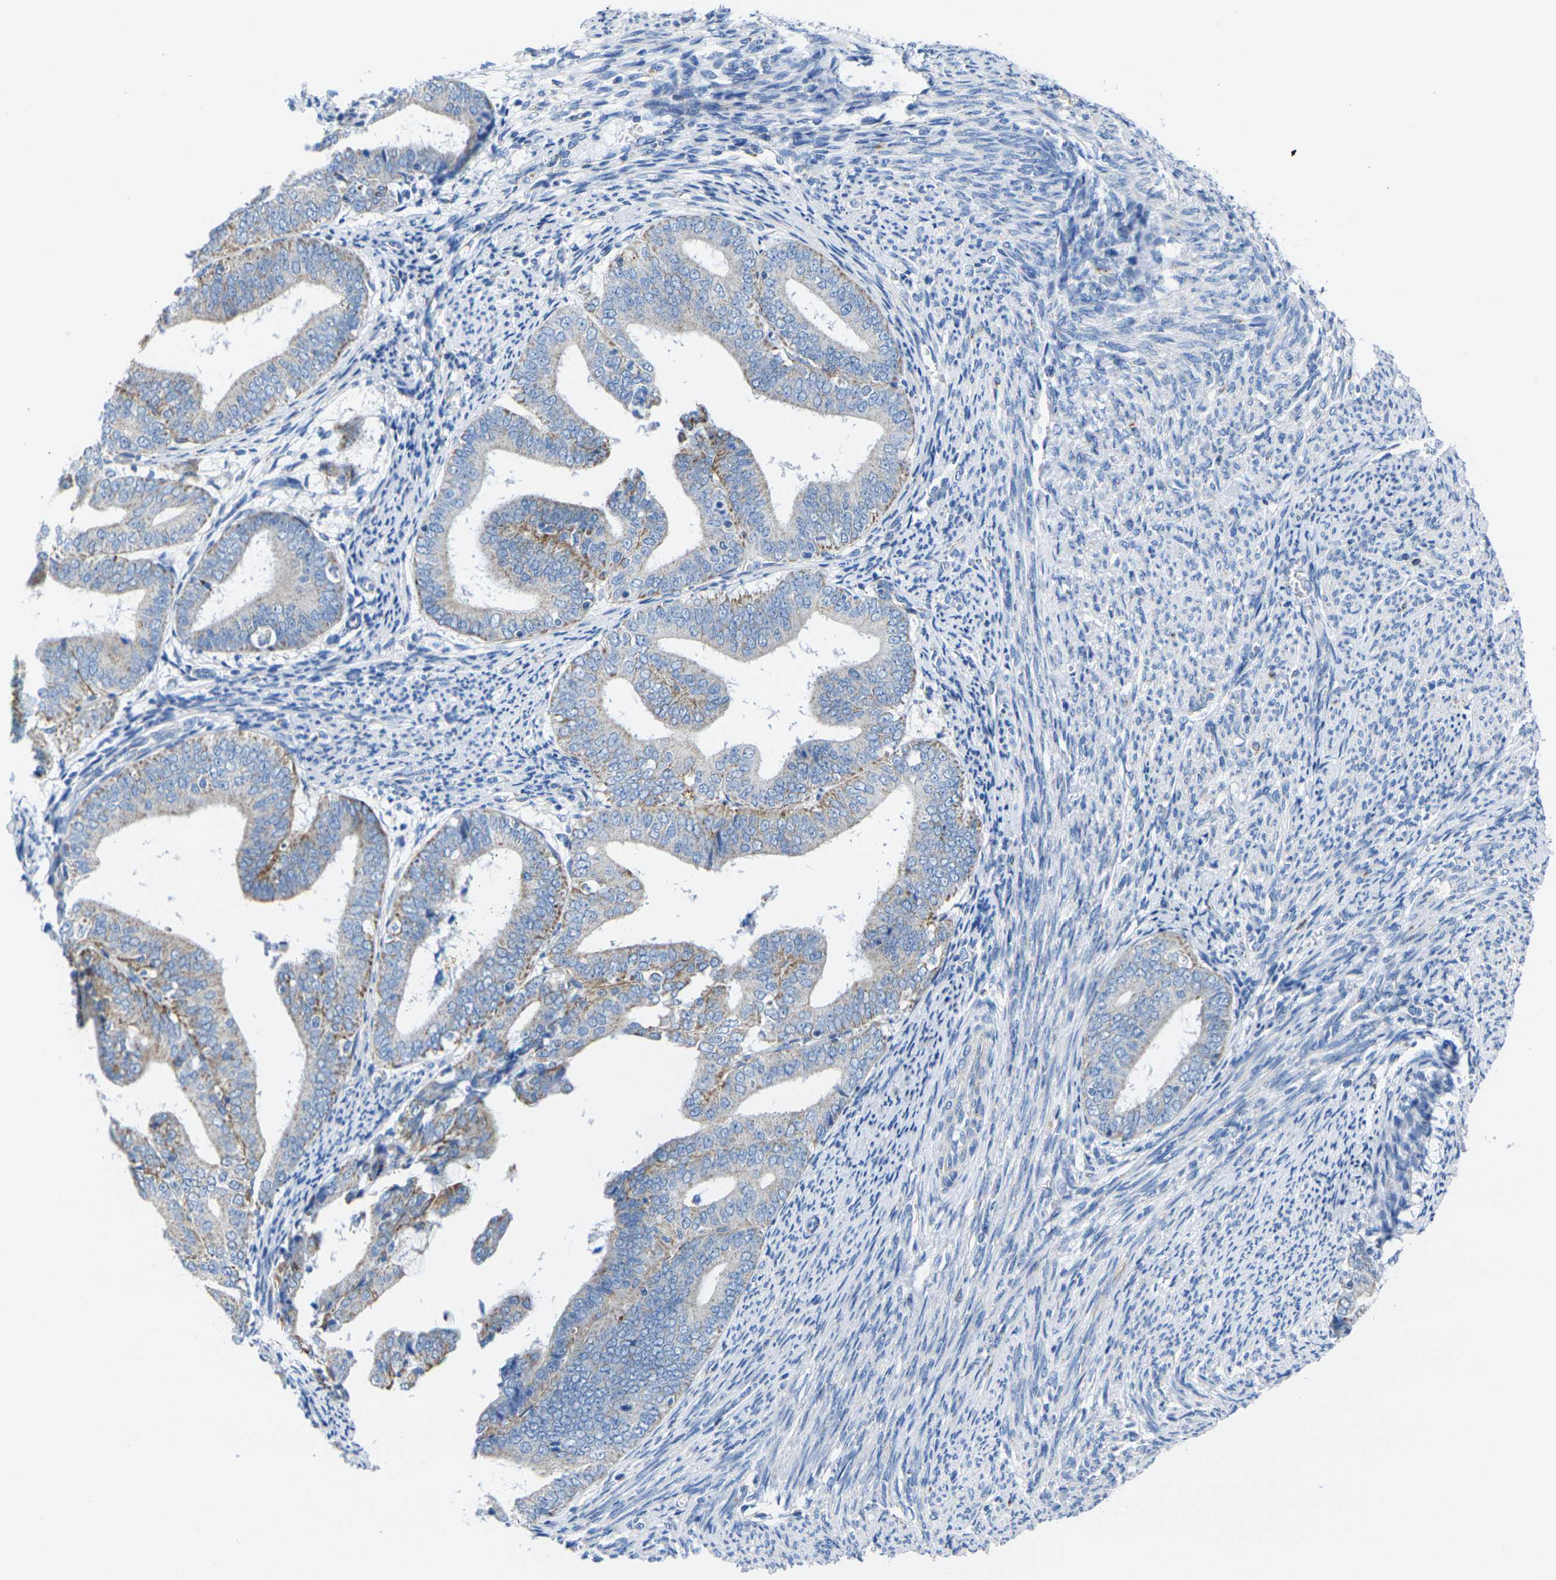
{"staining": {"intensity": "moderate", "quantity": "<25%", "location": "cytoplasmic/membranous"}, "tissue": "endometrial cancer", "cell_type": "Tumor cells", "image_type": "cancer", "snomed": [{"axis": "morphology", "description": "Adenocarcinoma, NOS"}, {"axis": "topography", "description": "Endometrium"}], "caption": "Protein expression analysis of endometrial adenocarcinoma shows moderate cytoplasmic/membranous staining in about <25% of tumor cells.", "gene": "TMEM204", "patient": {"sex": "female", "age": 63}}